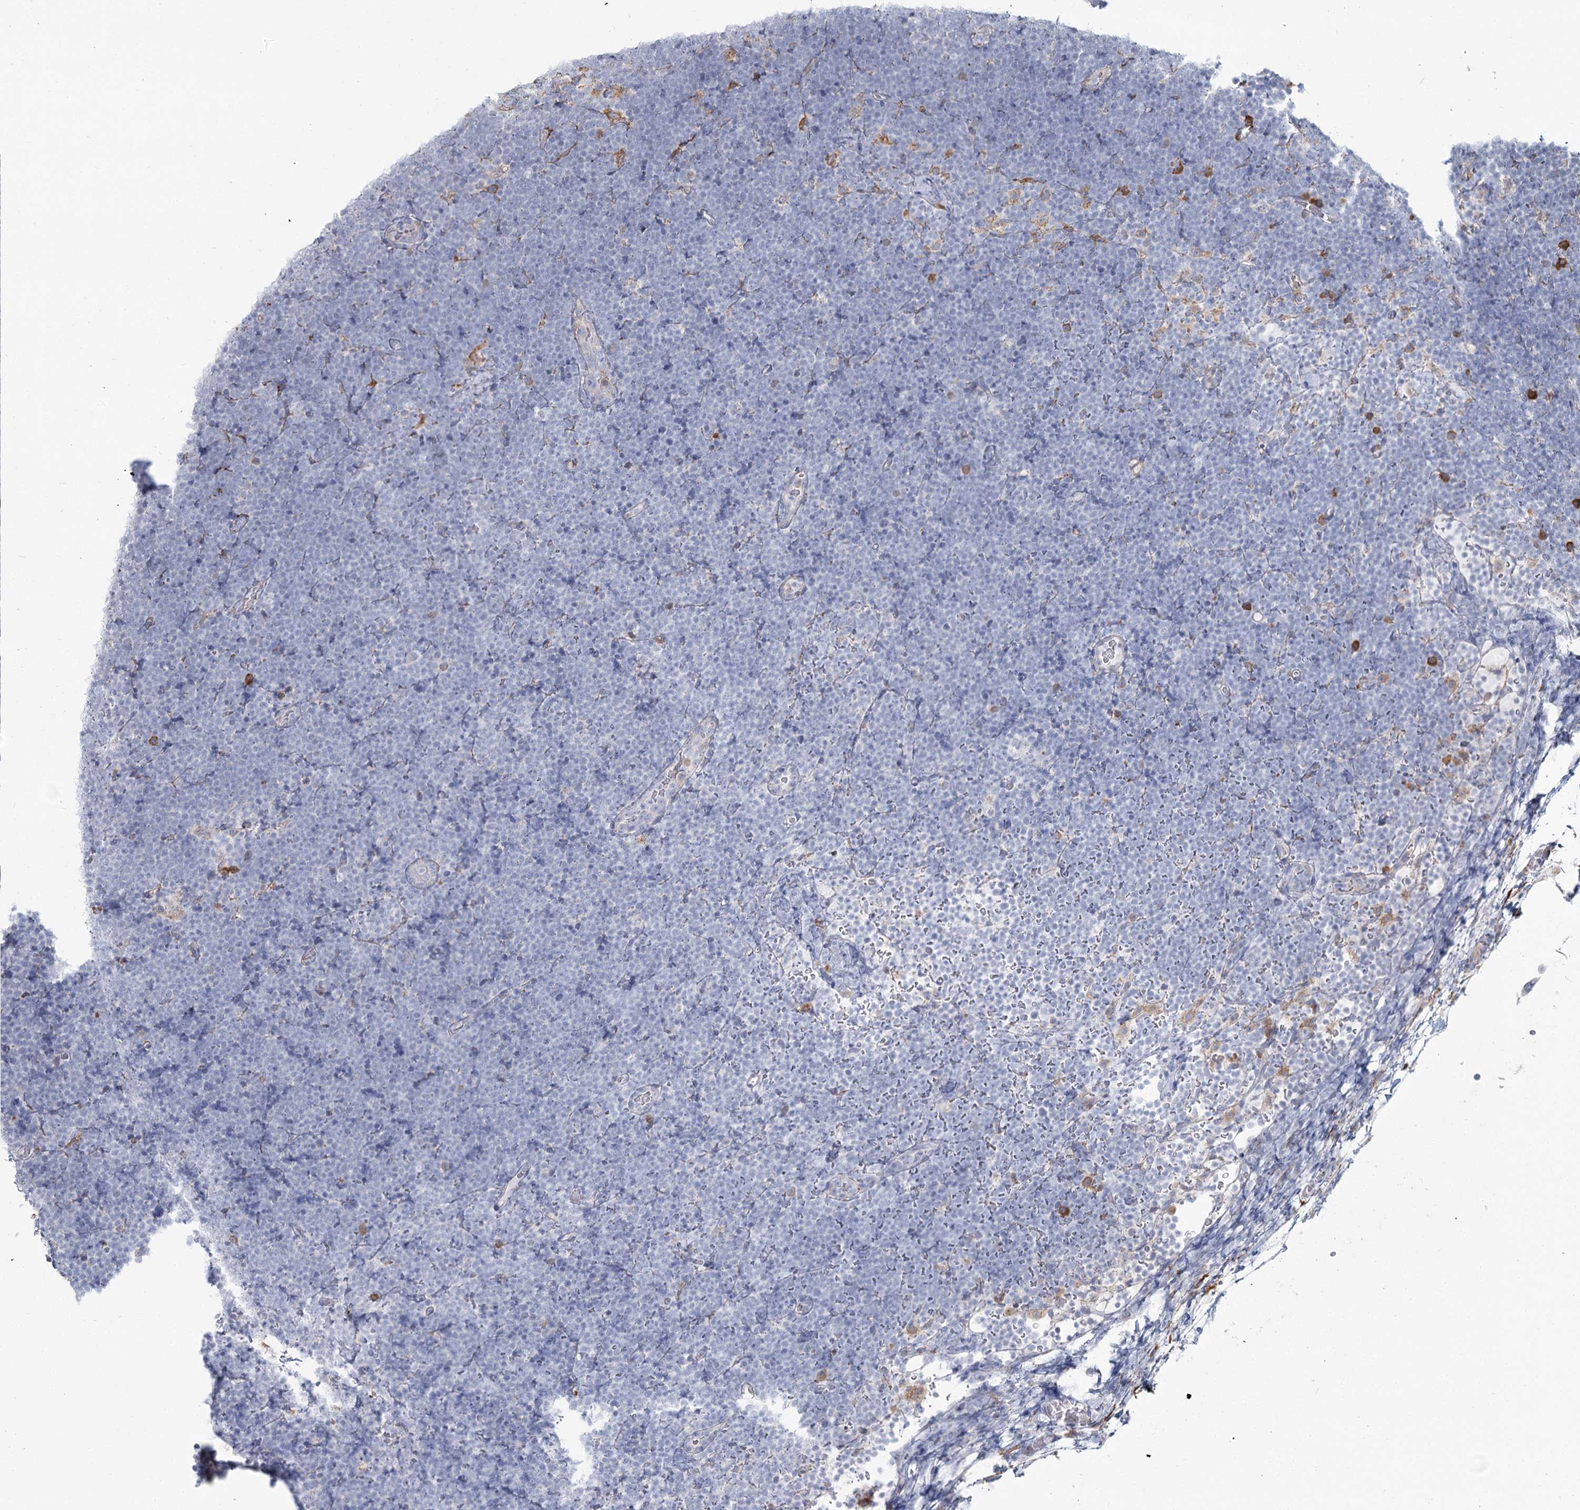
{"staining": {"intensity": "negative", "quantity": "none", "location": "none"}, "tissue": "lymphoma", "cell_type": "Tumor cells", "image_type": "cancer", "snomed": [{"axis": "morphology", "description": "Malignant lymphoma, non-Hodgkin's type, High grade"}, {"axis": "topography", "description": "Lymph node"}], "caption": "The histopathology image reveals no significant positivity in tumor cells of malignant lymphoma, non-Hodgkin's type (high-grade).", "gene": "ZCCHC9", "patient": {"sex": "male", "age": 13}}